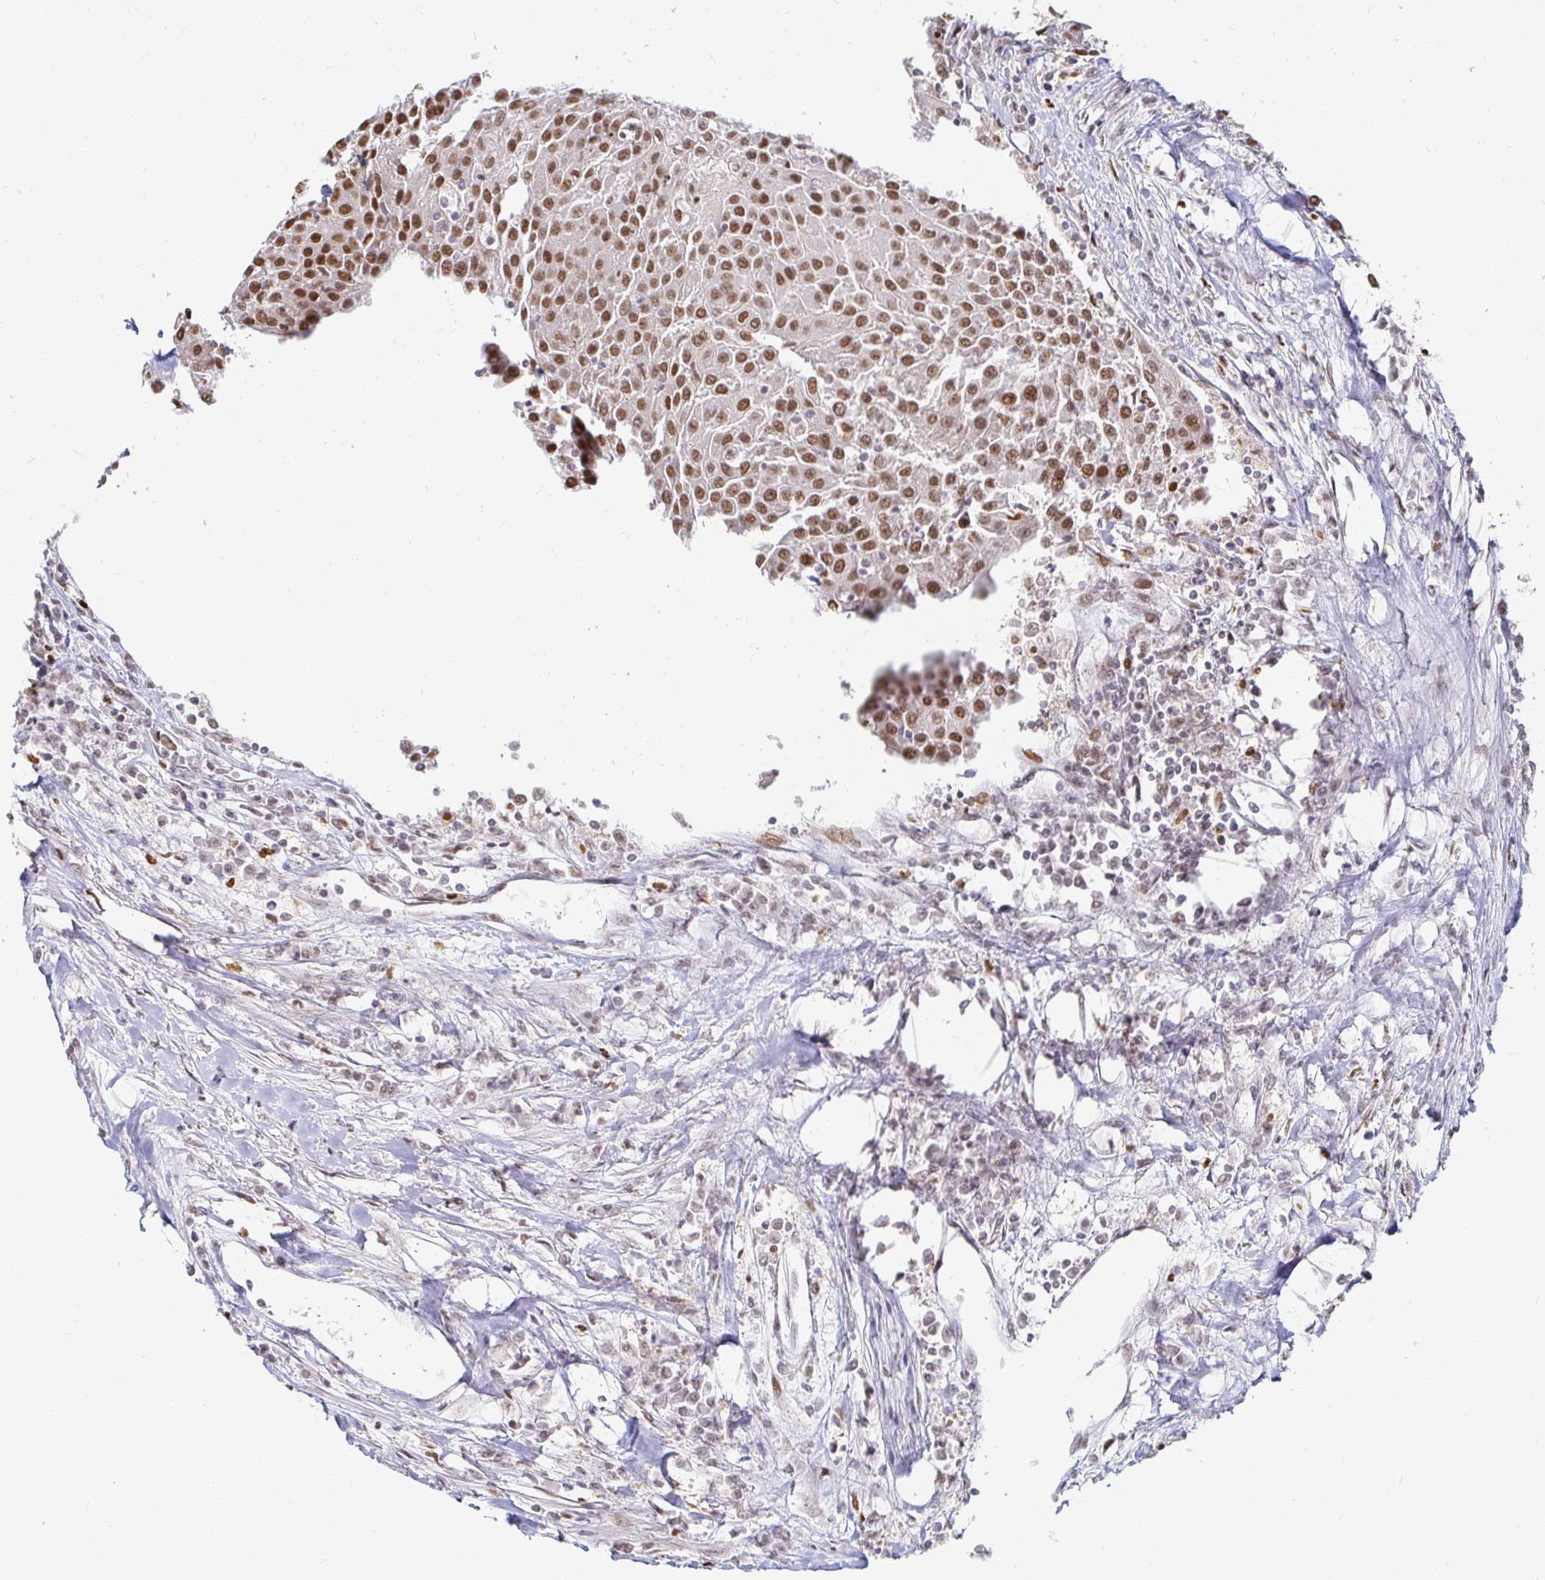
{"staining": {"intensity": "moderate", "quantity": ">75%", "location": "nuclear"}, "tissue": "urothelial cancer", "cell_type": "Tumor cells", "image_type": "cancer", "snomed": [{"axis": "morphology", "description": "Urothelial carcinoma, High grade"}, {"axis": "topography", "description": "Urinary bladder"}], "caption": "Moderate nuclear protein expression is seen in approximately >75% of tumor cells in urothelial carcinoma (high-grade). (IHC, brightfield microscopy, high magnification).", "gene": "HNRNPU", "patient": {"sex": "female", "age": 85}}